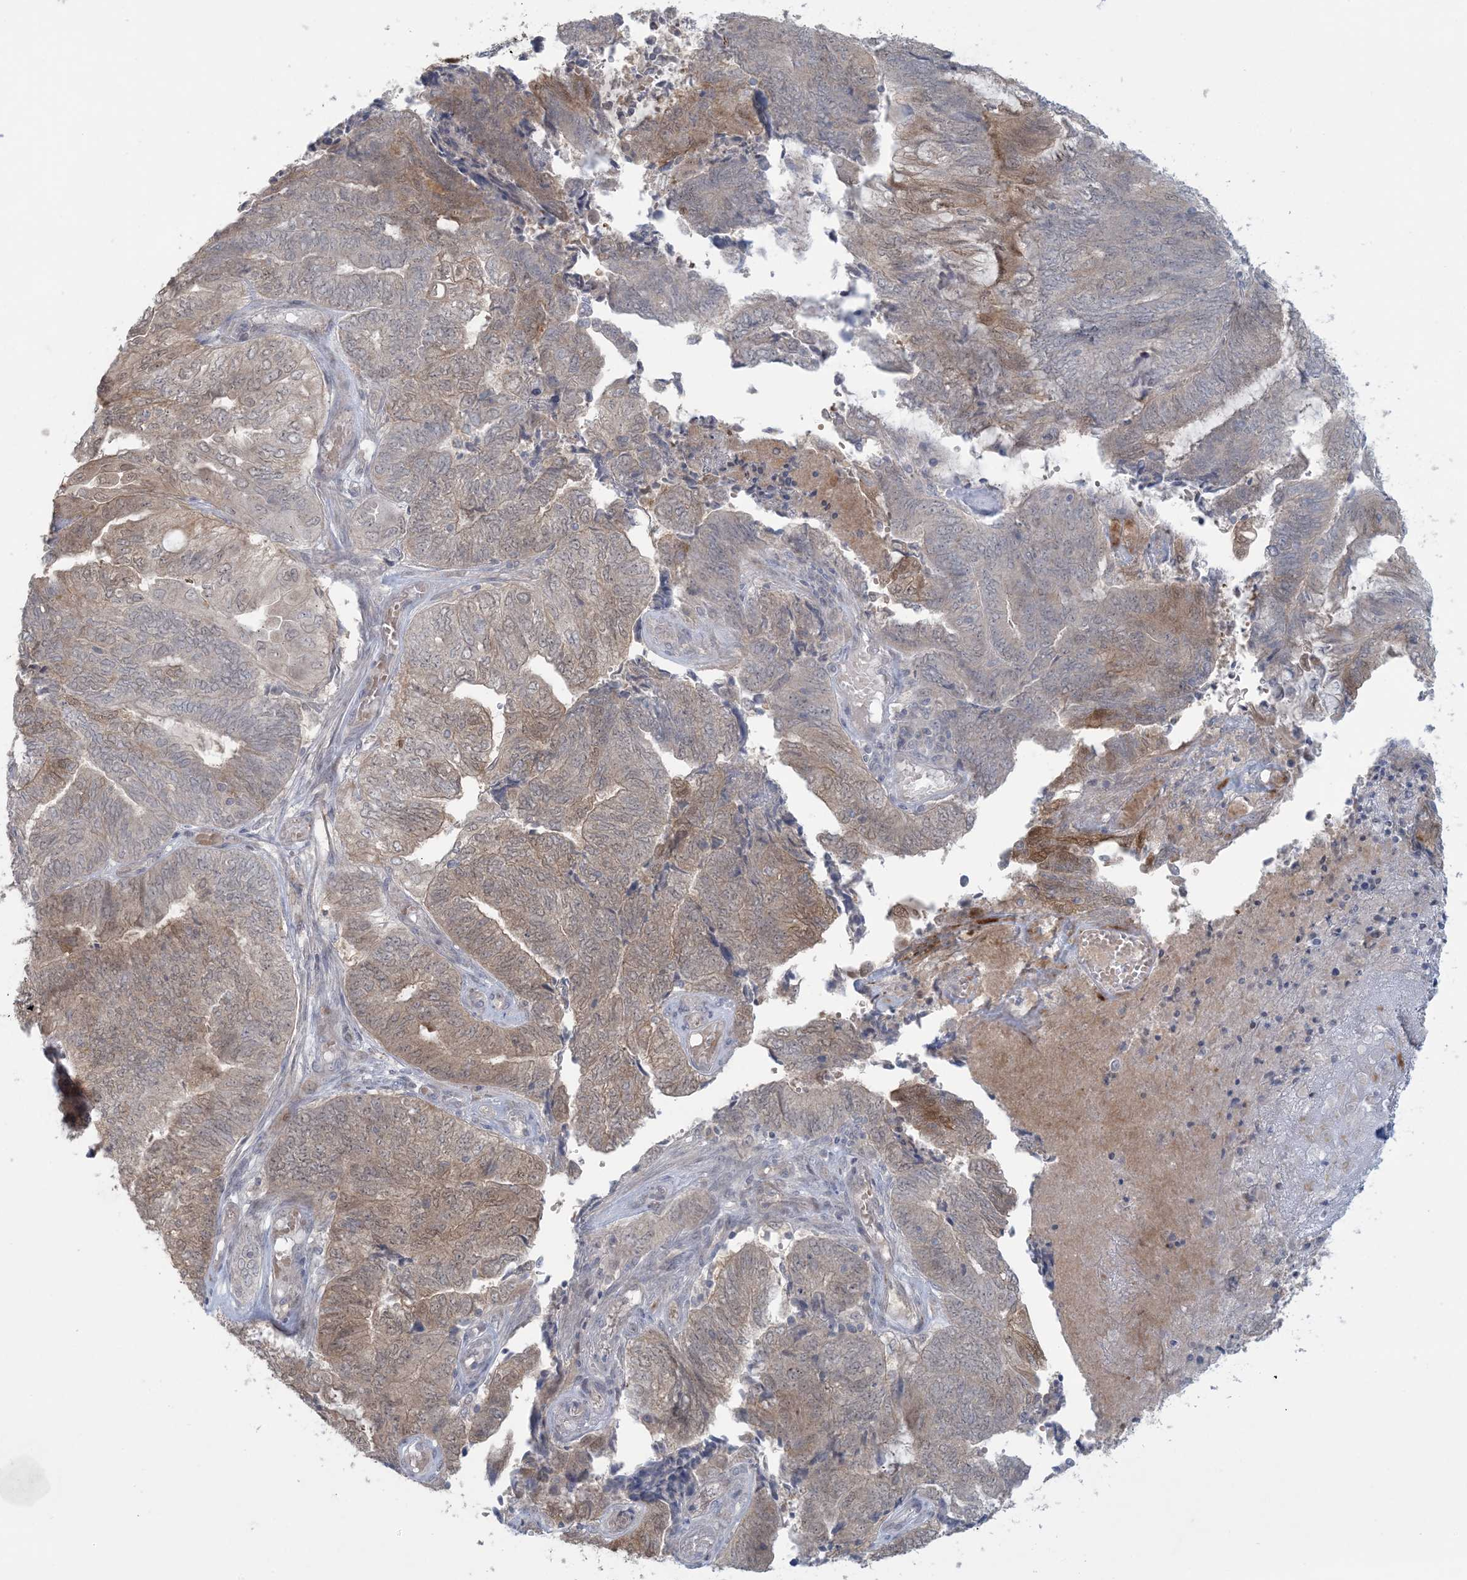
{"staining": {"intensity": "weak", "quantity": "25%-75%", "location": "cytoplasmic/membranous,nuclear"}, "tissue": "endometrial cancer", "cell_type": "Tumor cells", "image_type": "cancer", "snomed": [{"axis": "morphology", "description": "Adenocarcinoma, NOS"}, {"axis": "topography", "description": "Uterus"}, {"axis": "topography", "description": "Endometrium"}], "caption": "Immunohistochemical staining of human endometrial adenocarcinoma shows low levels of weak cytoplasmic/membranous and nuclear positivity in about 25%-75% of tumor cells. (brown staining indicates protein expression, while blue staining denotes nuclei).", "gene": "NRBP2", "patient": {"sex": "female", "age": 70}}